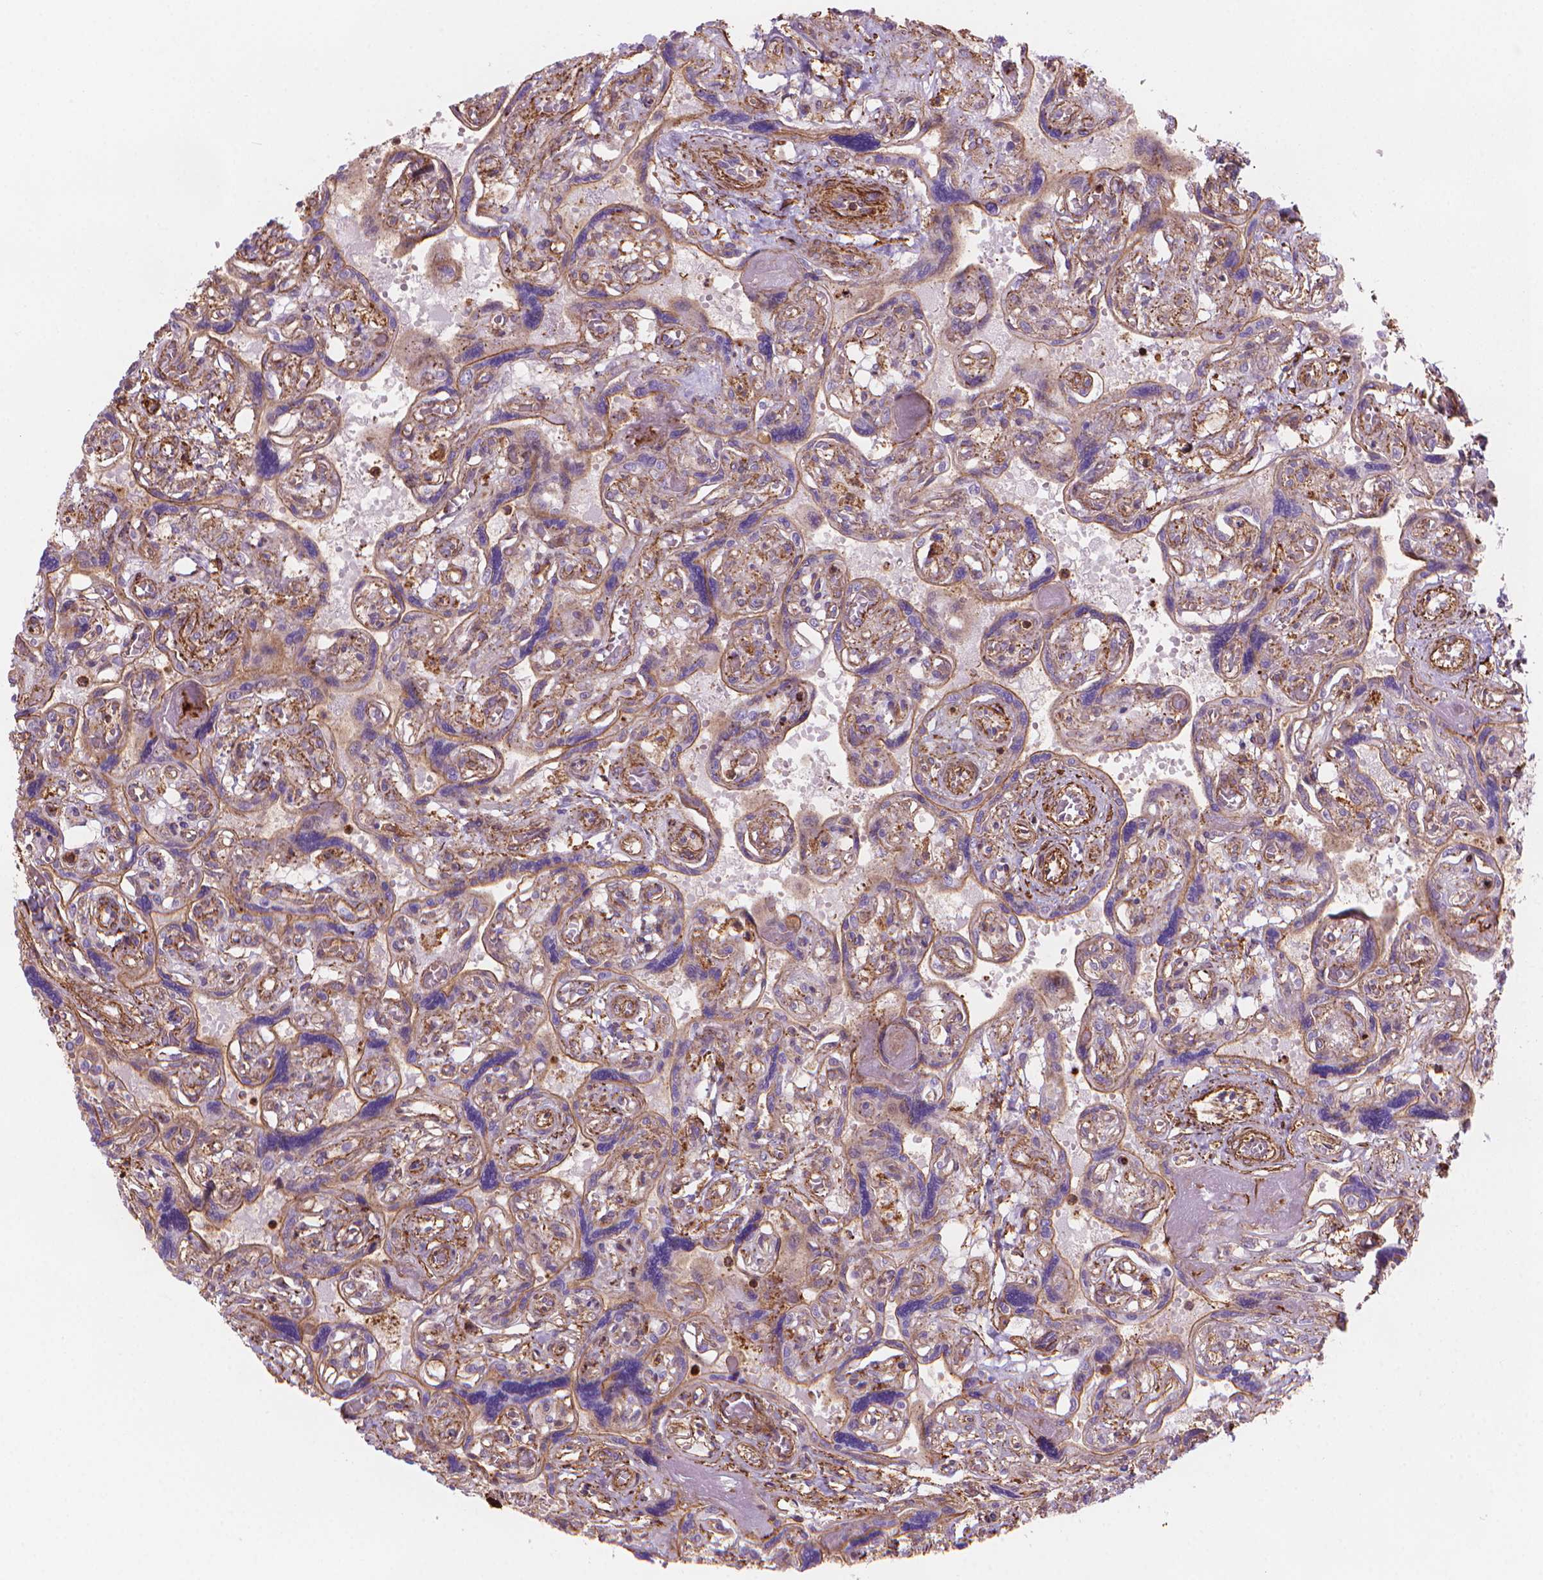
{"staining": {"intensity": "negative", "quantity": "none", "location": "none"}, "tissue": "placenta", "cell_type": "Decidual cells", "image_type": "normal", "snomed": [{"axis": "morphology", "description": "Normal tissue, NOS"}, {"axis": "topography", "description": "Placenta"}], "caption": "Immunohistochemical staining of unremarkable placenta displays no significant expression in decidual cells.", "gene": "PATJ", "patient": {"sex": "female", "age": 32}}